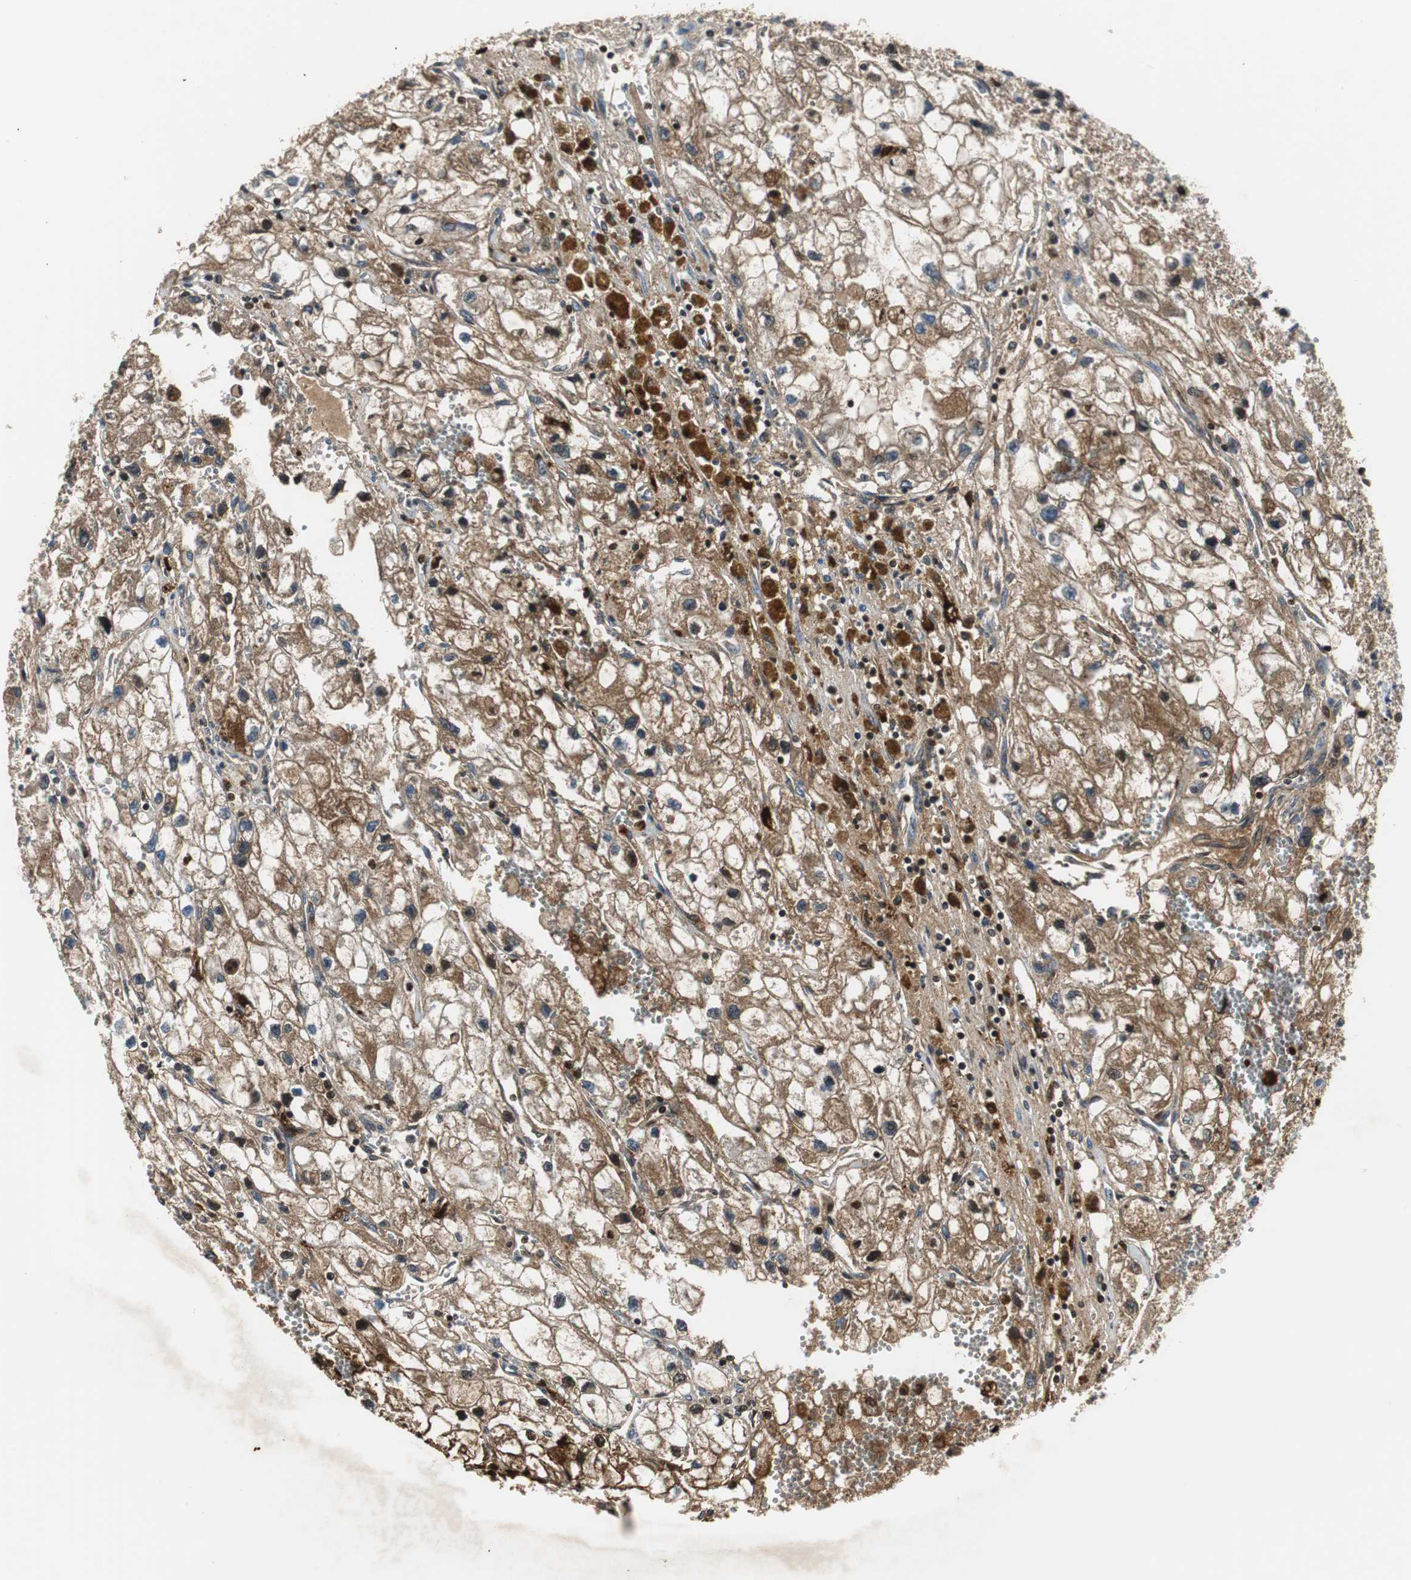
{"staining": {"intensity": "moderate", "quantity": "25%-75%", "location": "cytoplasmic/membranous"}, "tissue": "renal cancer", "cell_type": "Tumor cells", "image_type": "cancer", "snomed": [{"axis": "morphology", "description": "Adenocarcinoma, NOS"}, {"axis": "topography", "description": "Kidney"}], "caption": "Tumor cells reveal moderate cytoplasmic/membranous positivity in about 25%-75% of cells in adenocarcinoma (renal).", "gene": "ORM1", "patient": {"sex": "female", "age": 70}}